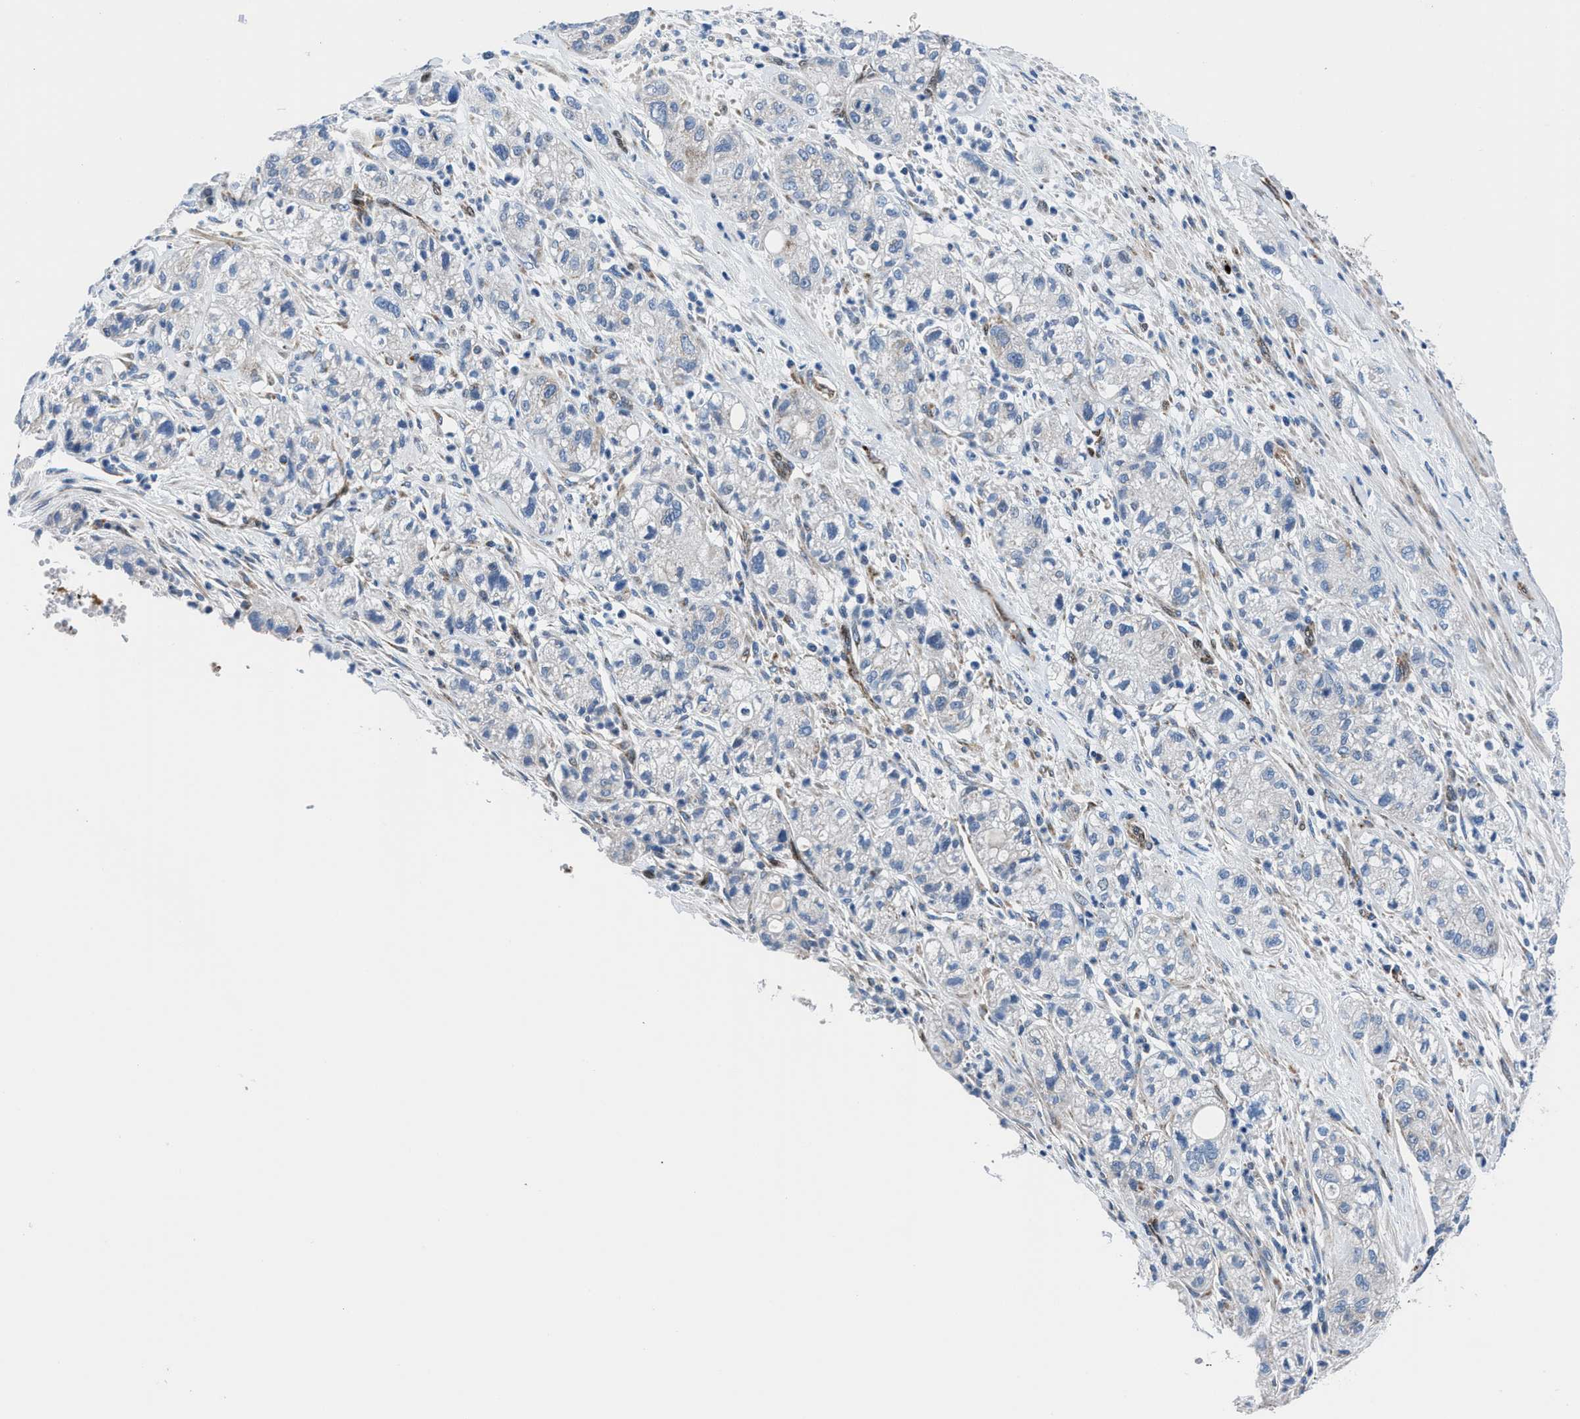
{"staining": {"intensity": "negative", "quantity": "none", "location": "none"}, "tissue": "pancreatic cancer", "cell_type": "Tumor cells", "image_type": "cancer", "snomed": [{"axis": "morphology", "description": "Adenocarcinoma, NOS"}, {"axis": "topography", "description": "Pancreas"}], "caption": "Tumor cells are negative for brown protein staining in pancreatic adenocarcinoma.", "gene": "LMO2", "patient": {"sex": "female", "age": 78}}